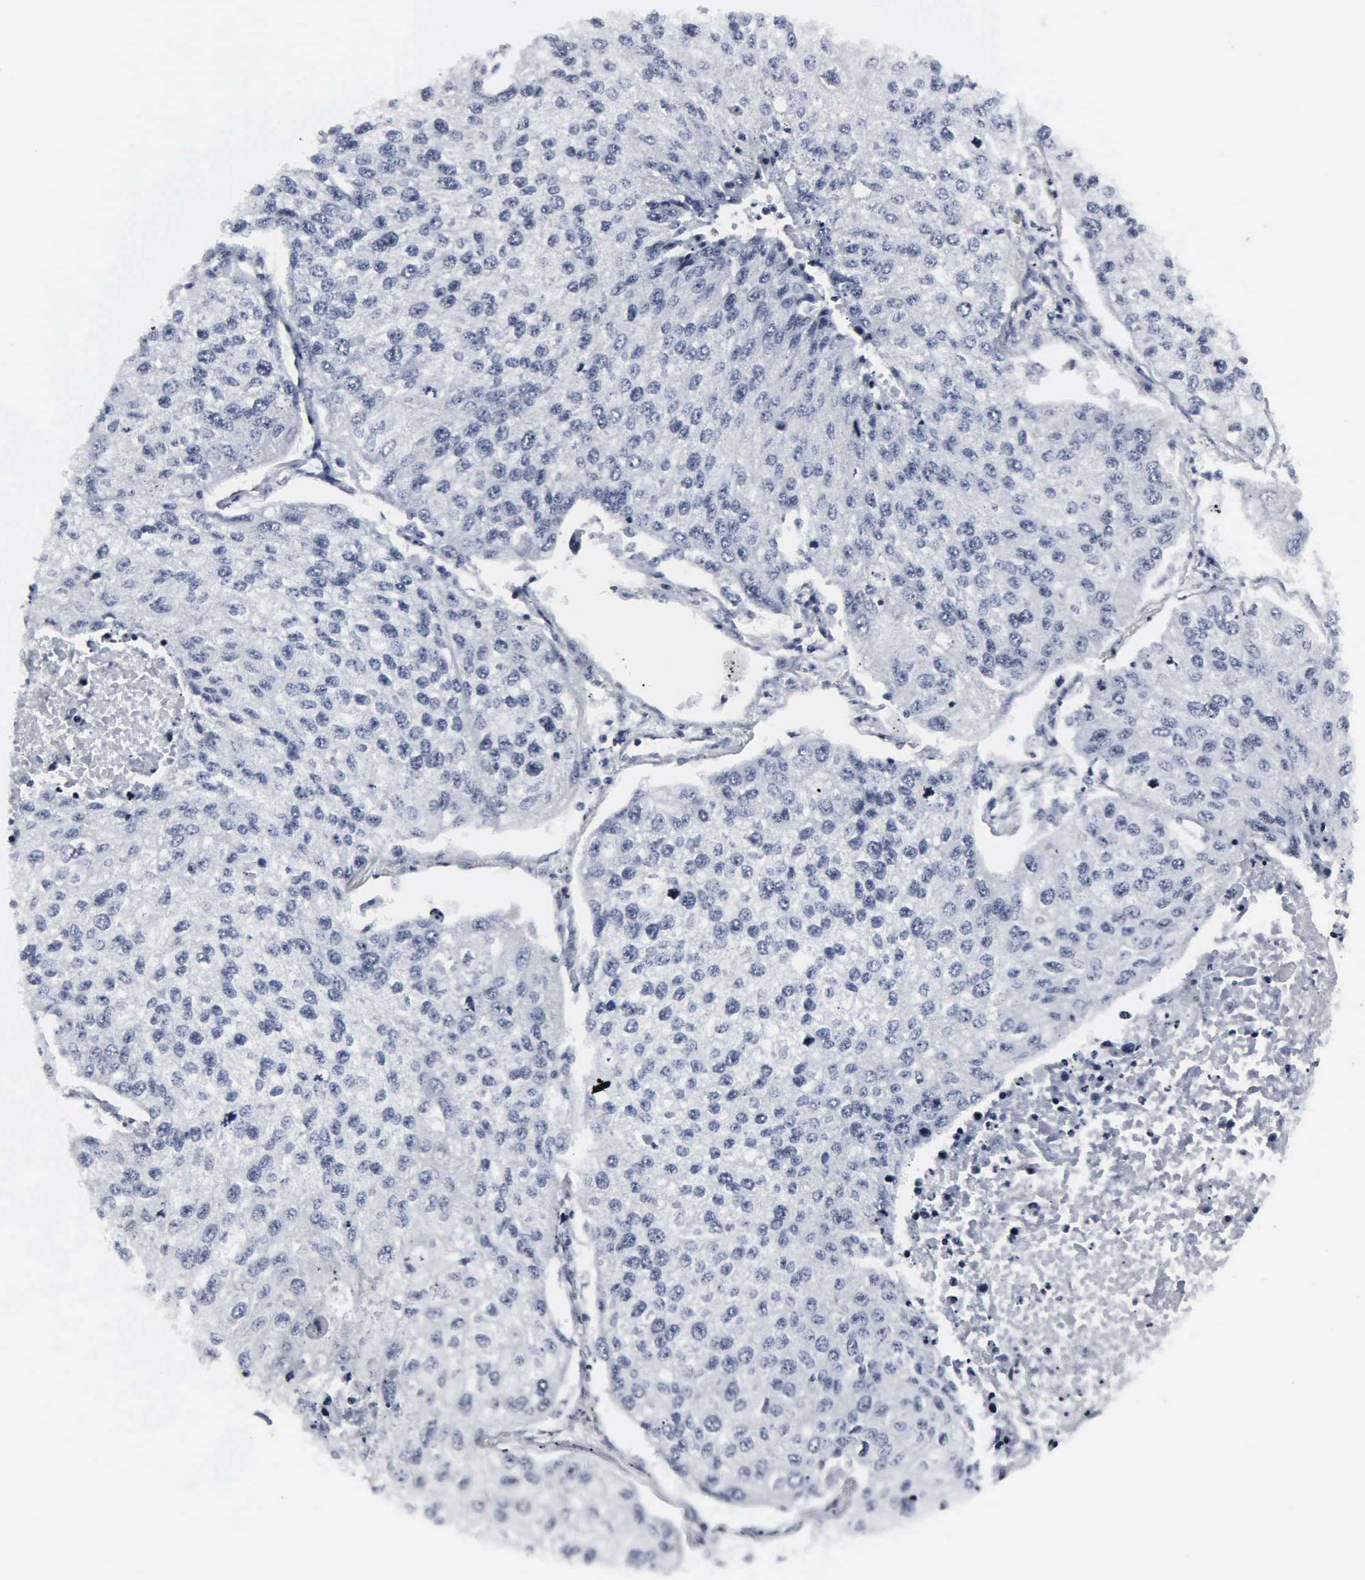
{"staining": {"intensity": "negative", "quantity": "none", "location": "none"}, "tissue": "lung cancer", "cell_type": "Tumor cells", "image_type": "cancer", "snomed": [{"axis": "morphology", "description": "Squamous cell carcinoma, NOS"}, {"axis": "topography", "description": "Lung"}], "caption": "This is an IHC micrograph of human squamous cell carcinoma (lung). There is no staining in tumor cells.", "gene": "DGCR2", "patient": {"sex": "male", "age": 75}}